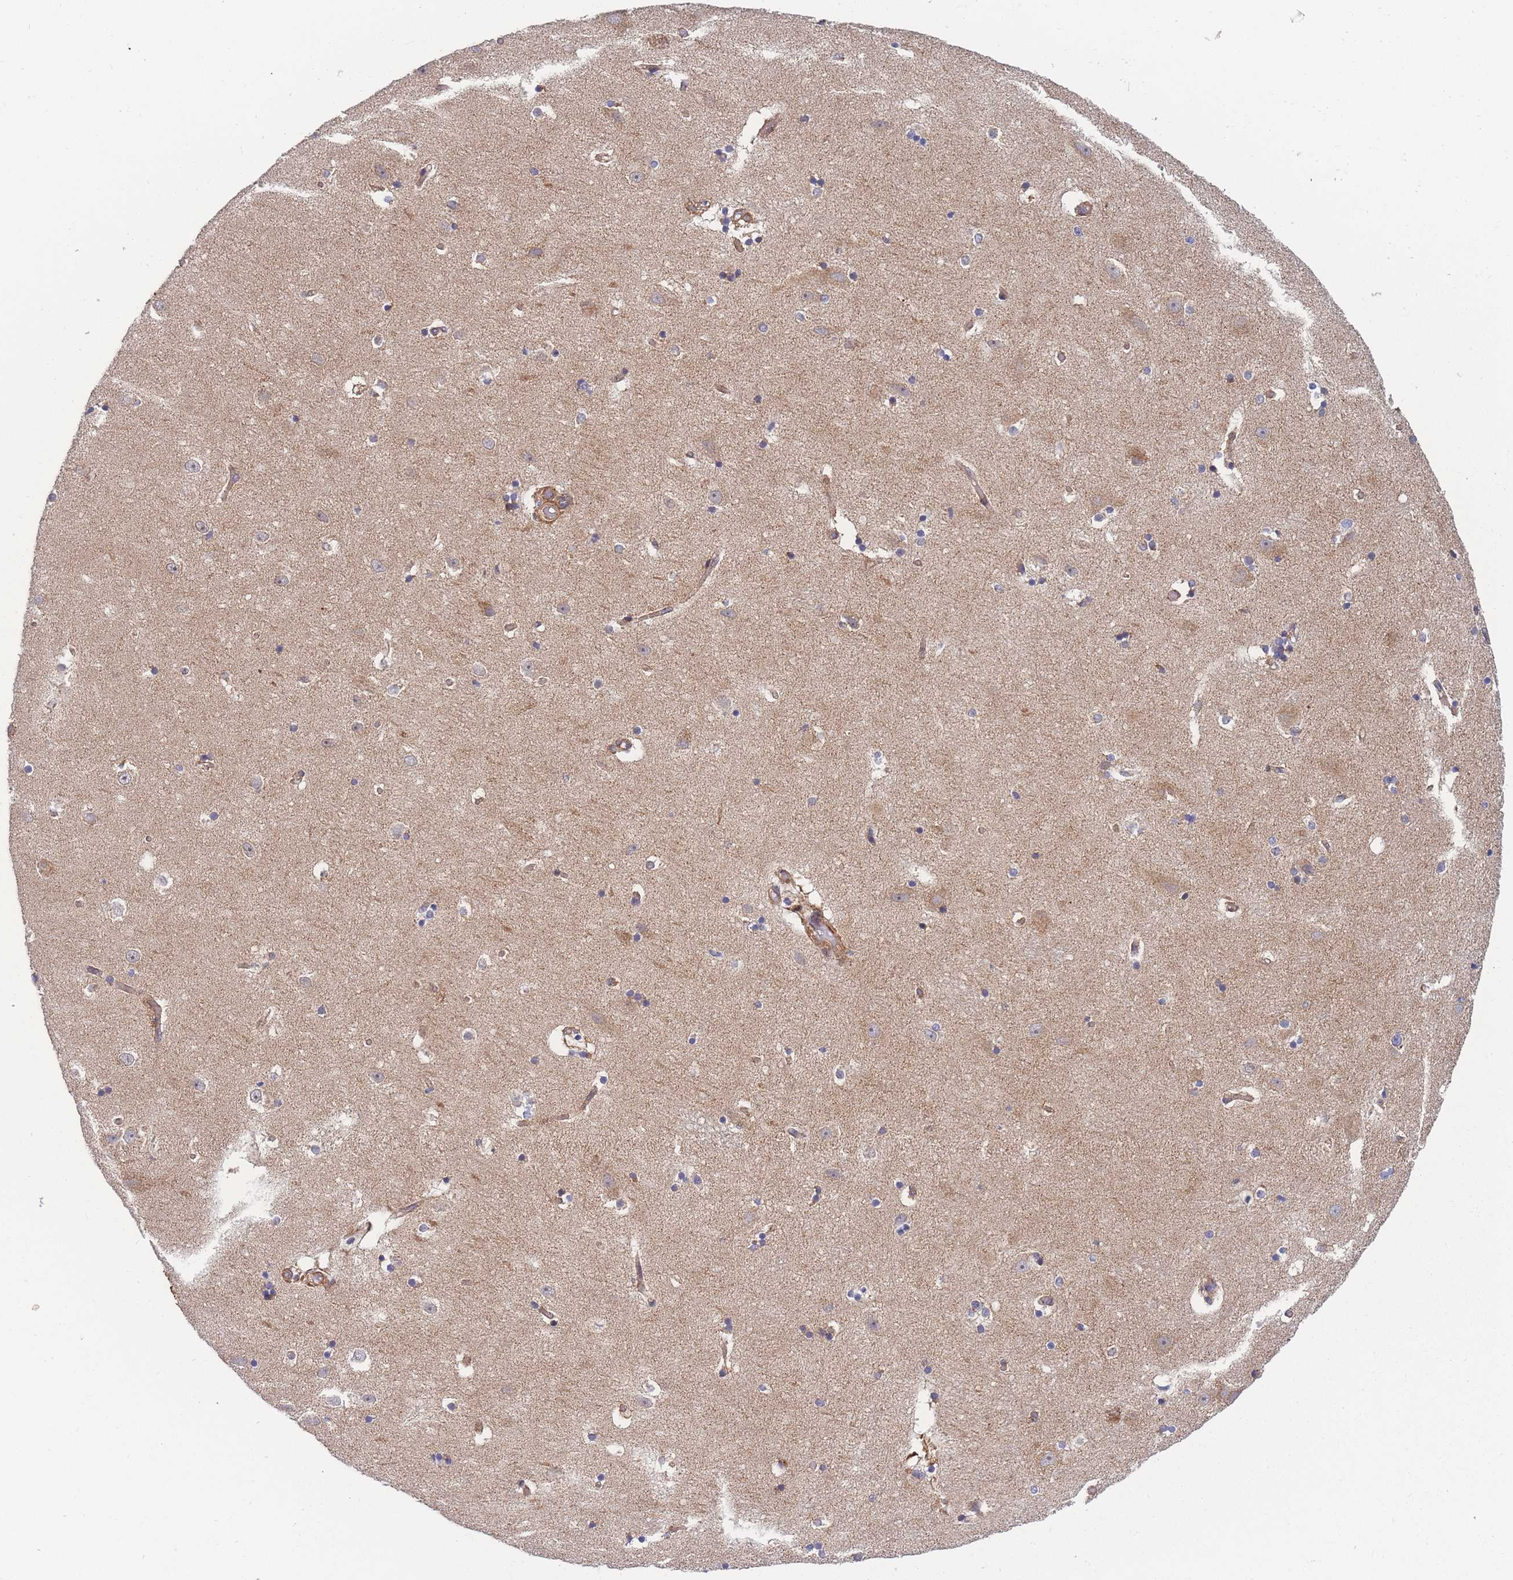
{"staining": {"intensity": "negative", "quantity": "none", "location": "none"}, "tissue": "hippocampus", "cell_type": "Glial cells", "image_type": "normal", "snomed": [{"axis": "morphology", "description": "Normal tissue, NOS"}, {"axis": "topography", "description": "Hippocampus"}], "caption": "Immunohistochemical staining of normal human hippocampus displays no significant staining in glial cells. Nuclei are stained in blue.", "gene": "MTRES1", "patient": {"sex": "female", "age": 52}}